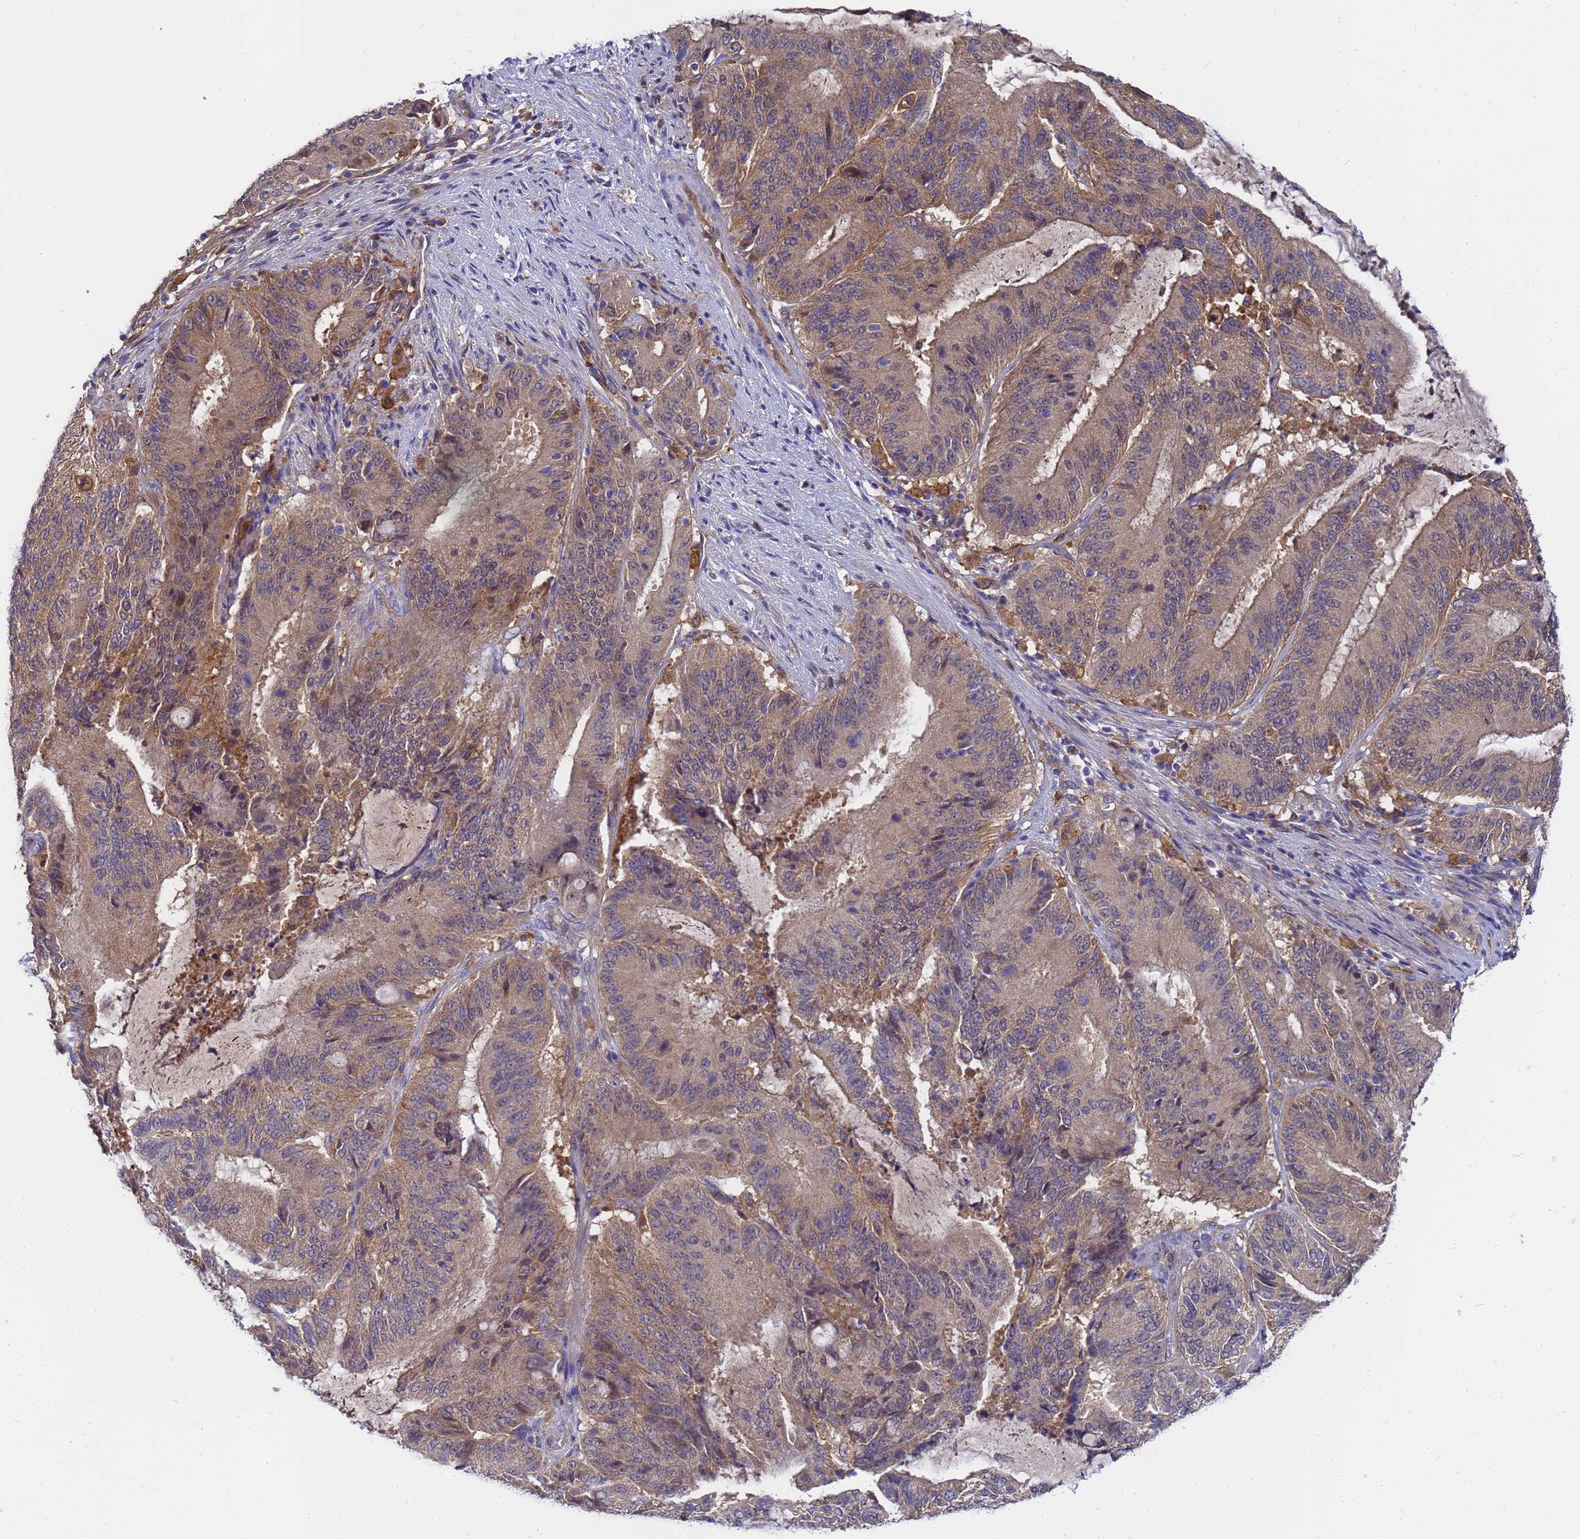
{"staining": {"intensity": "weak", "quantity": "<25%", "location": "cytoplasmic/membranous"}, "tissue": "liver cancer", "cell_type": "Tumor cells", "image_type": "cancer", "snomed": [{"axis": "morphology", "description": "Normal tissue, NOS"}, {"axis": "morphology", "description": "Cholangiocarcinoma"}, {"axis": "topography", "description": "Liver"}, {"axis": "topography", "description": "Peripheral nerve tissue"}], "caption": "Liver cancer was stained to show a protein in brown. There is no significant staining in tumor cells. Nuclei are stained in blue.", "gene": "SLC35E2B", "patient": {"sex": "female", "age": 73}}